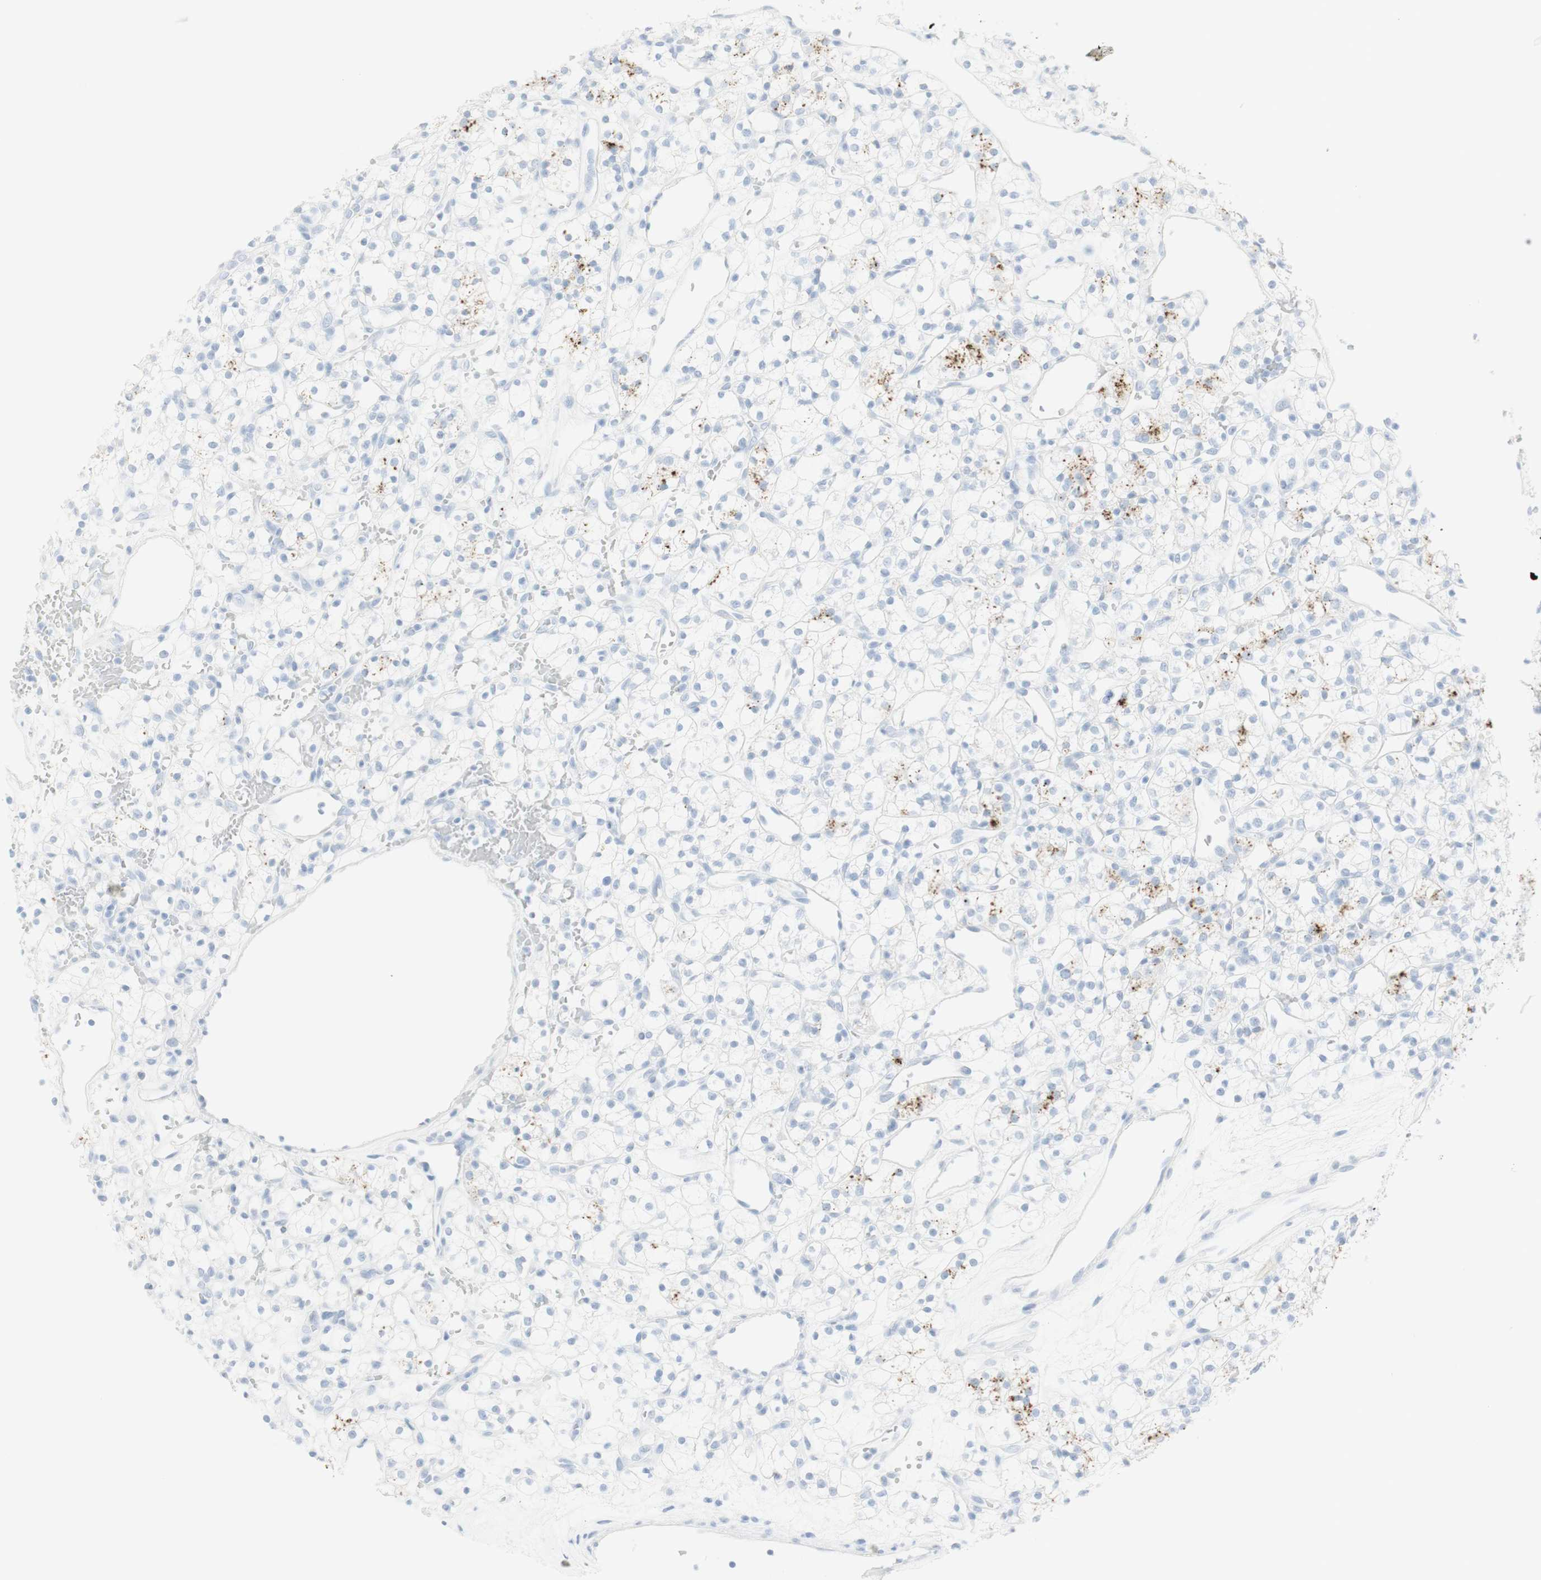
{"staining": {"intensity": "negative", "quantity": "none", "location": "none"}, "tissue": "renal cancer", "cell_type": "Tumor cells", "image_type": "cancer", "snomed": [{"axis": "morphology", "description": "Adenocarcinoma, NOS"}, {"axis": "topography", "description": "Kidney"}], "caption": "IHC micrograph of neoplastic tissue: human renal cancer (adenocarcinoma) stained with DAB displays no significant protein positivity in tumor cells.", "gene": "NAPSA", "patient": {"sex": "female", "age": 60}}